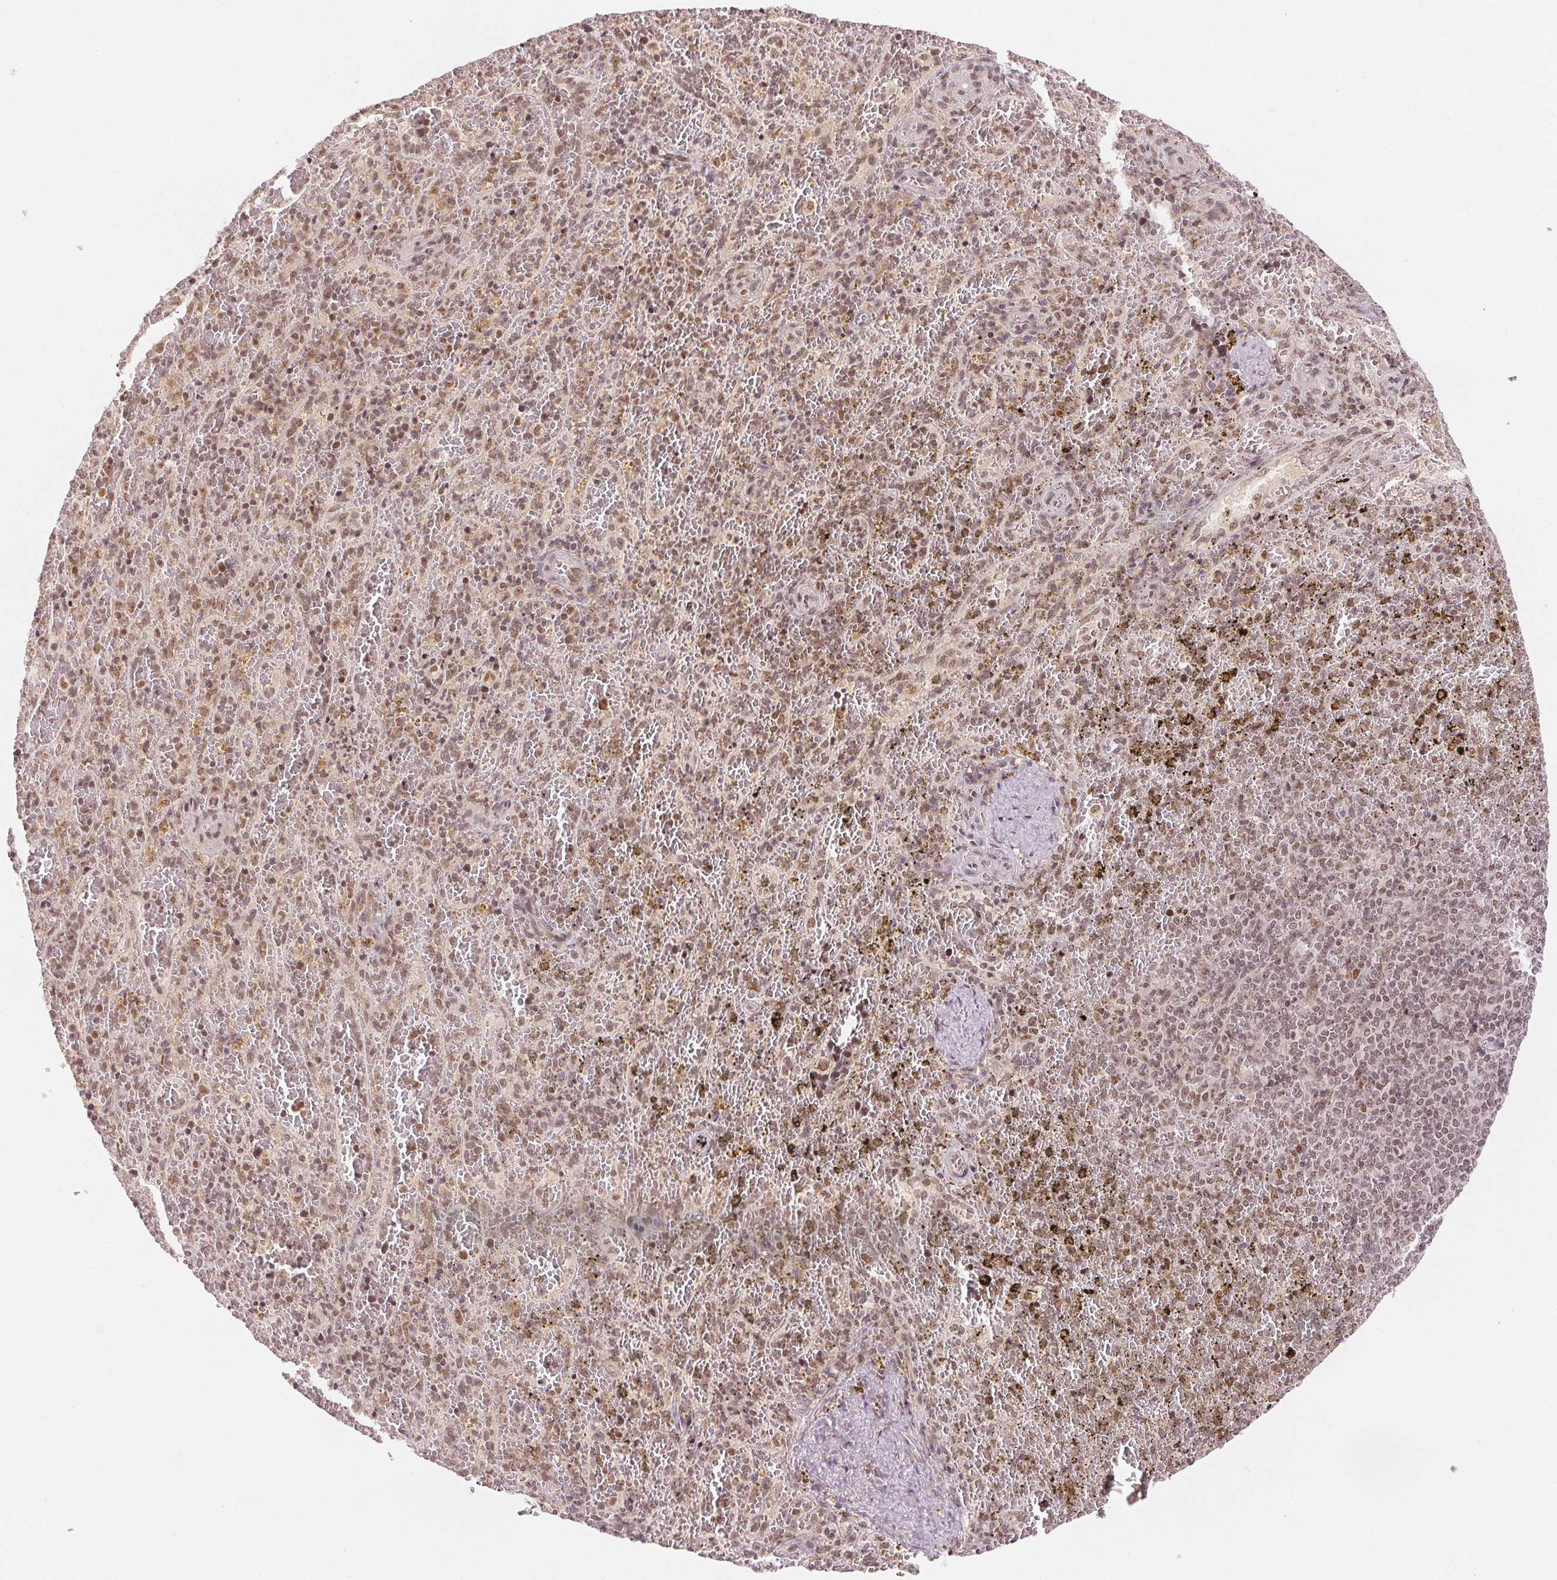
{"staining": {"intensity": "moderate", "quantity": "25%-75%", "location": "nuclear"}, "tissue": "spleen", "cell_type": "Cells in red pulp", "image_type": "normal", "snomed": [{"axis": "morphology", "description": "Normal tissue, NOS"}, {"axis": "topography", "description": "Spleen"}], "caption": "Immunohistochemistry histopathology image of normal human spleen stained for a protein (brown), which exhibits medium levels of moderate nuclear staining in about 25%-75% of cells in red pulp.", "gene": "DEK", "patient": {"sex": "female", "age": 50}}